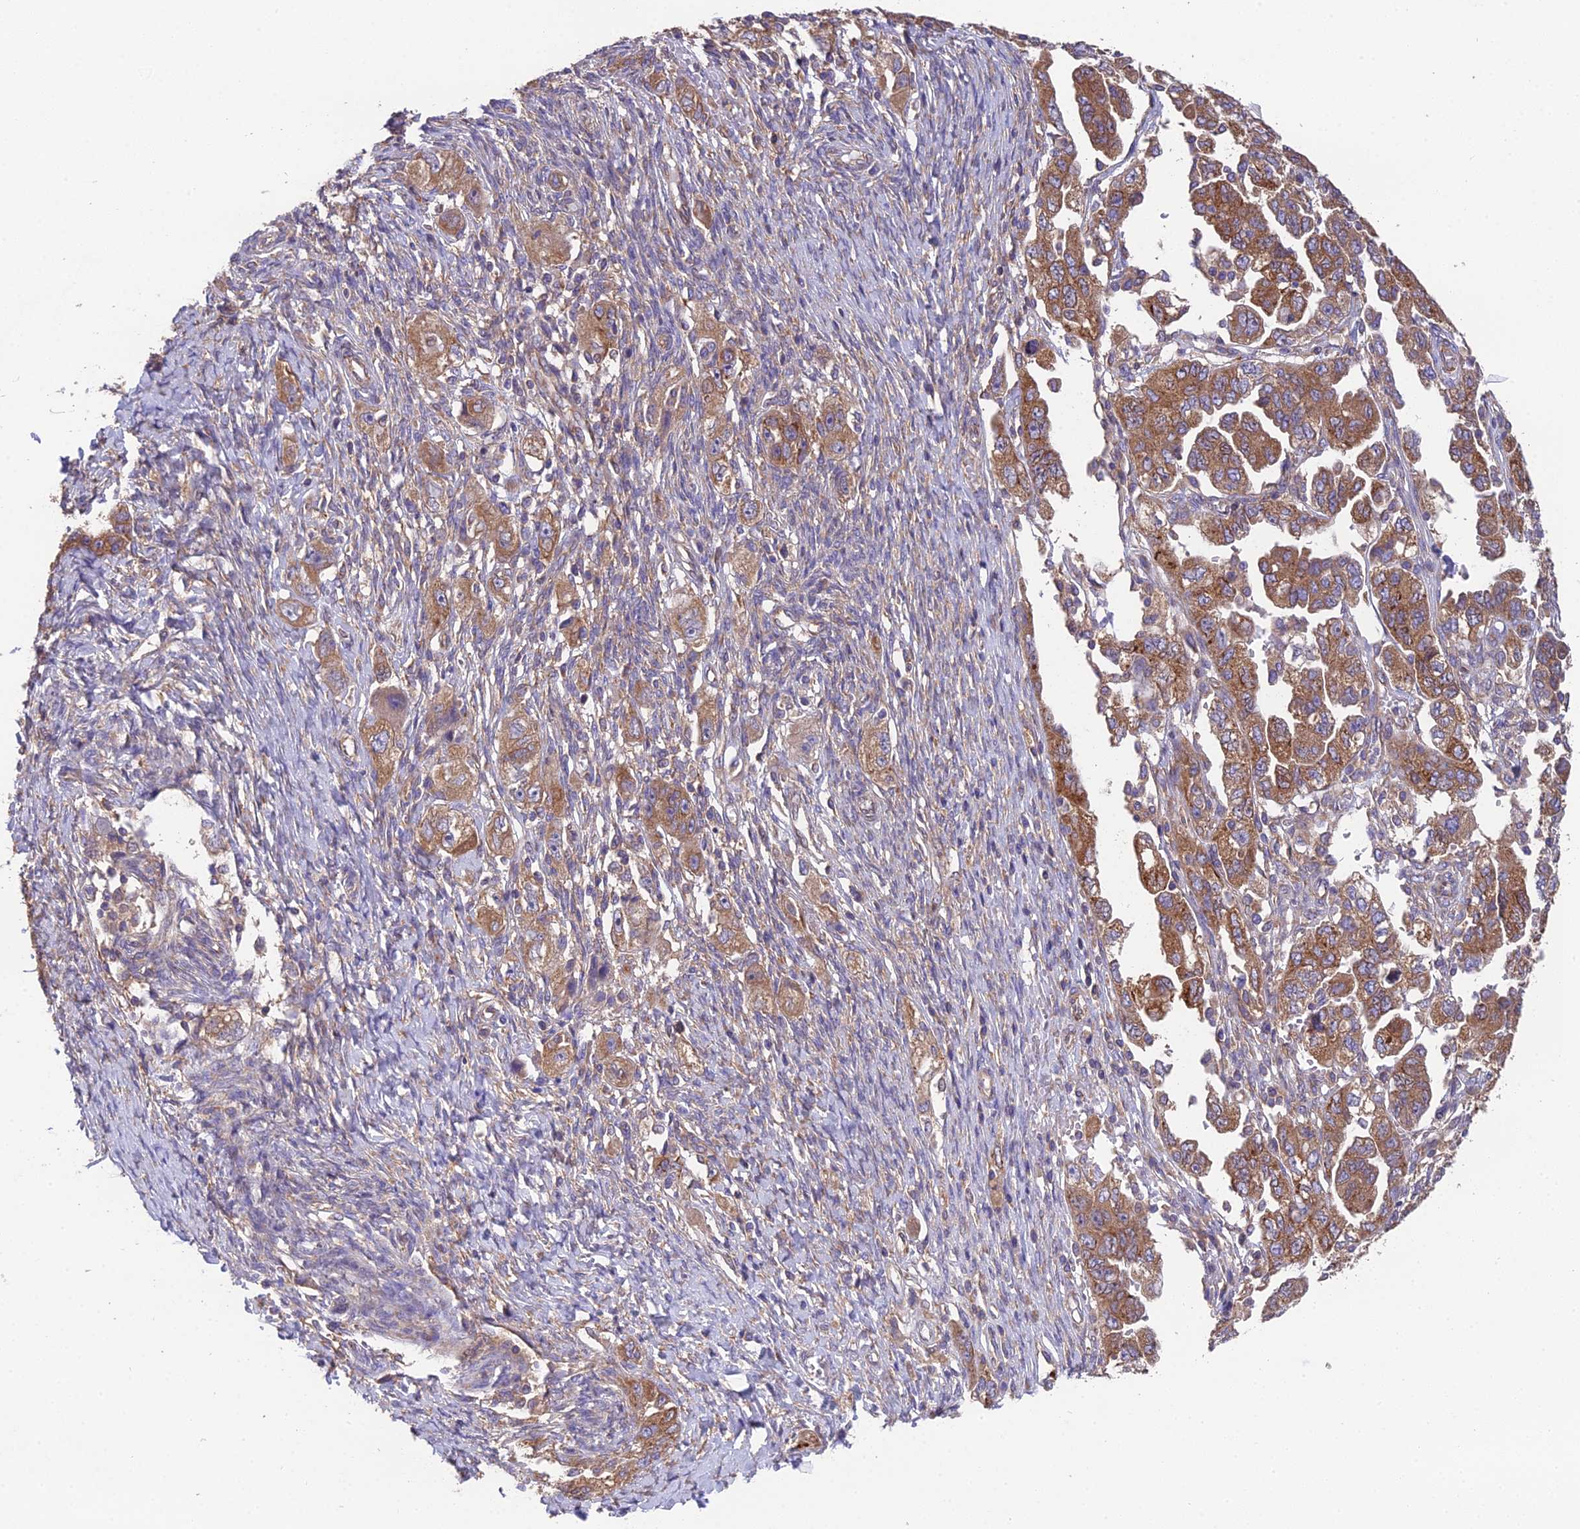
{"staining": {"intensity": "moderate", "quantity": ">75%", "location": "cytoplasmic/membranous"}, "tissue": "ovarian cancer", "cell_type": "Tumor cells", "image_type": "cancer", "snomed": [{"axis": "morphology", "description": "Carcinoma, NOS"}, {"axis": "morphology", "description": "Cystadenocarcinoma, serous, NOS"}, {"axis": "topography", "description": "Ovary"}], "caption": "Ovarian cancer (serous cystadenocarcinoma) stained with DAB immunohistochemistry demonstrates medium levels of moderate cytoplasmic/membranous staining in approximately >75% of tumor cells. (IHC, brightfield microscopy, high magnification).", "gene": "BLOC1S4", "patient": {"sex": "female", "age": 69}}